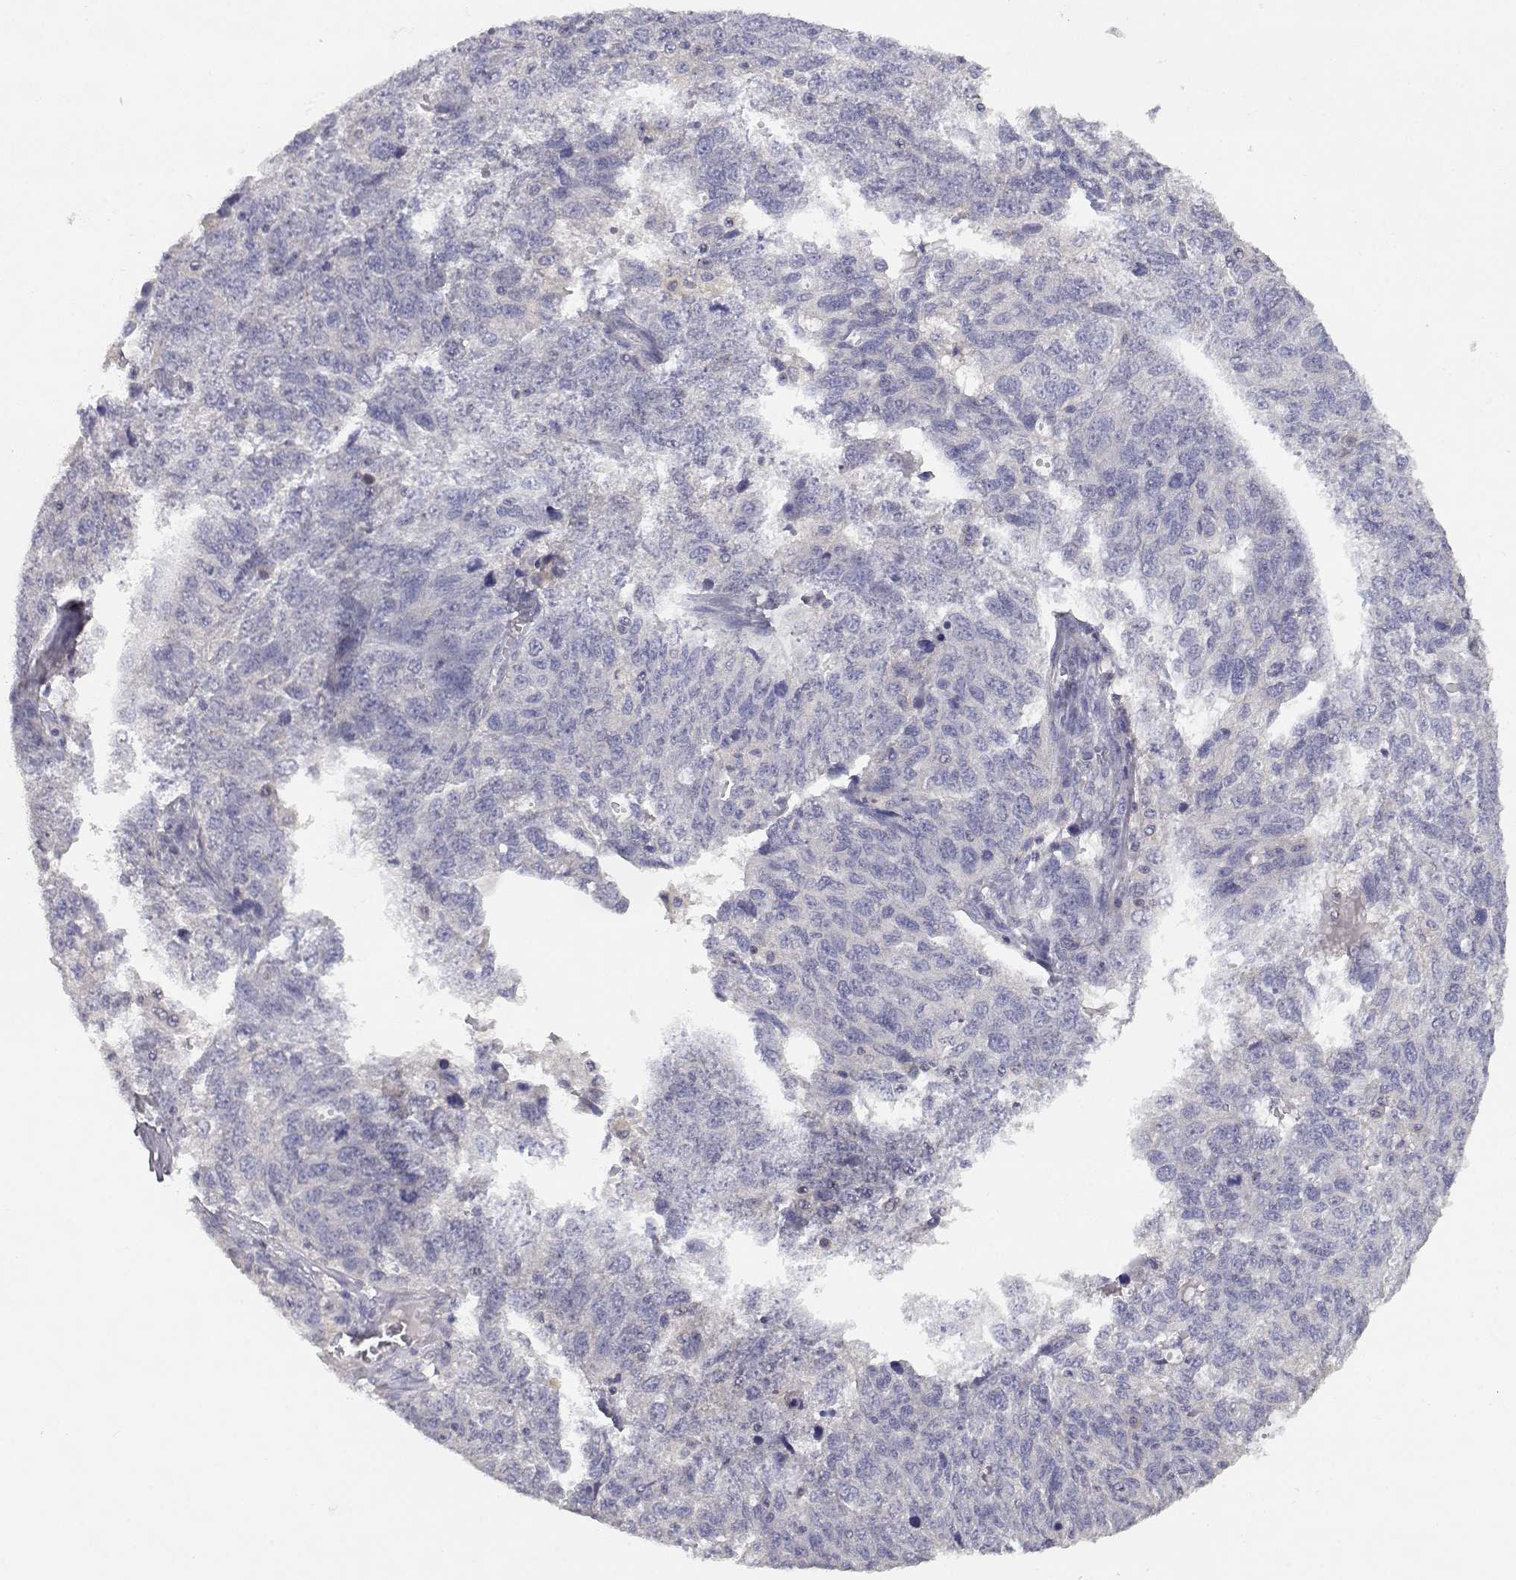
{"staining": {"intensity": "negative", "quantity": "none", "location": "none"}, "tissue": "ovarian cancer", "cell_type": "Tumor cells", "image_type": "cancer", "snomed": [{"axis": "morphology", "description": "Cystadenocarcinoma, serous, NOS"}, {"axis": "topography", "description": "Ovary"}], "caption": "Immunohistochemical staining of human ovarian cancer (serous cystadenocarcinoma) displays no significant positivity in tumor cells.", "gene": "ADA", "patient": {"sex": "female", "age": 71}}